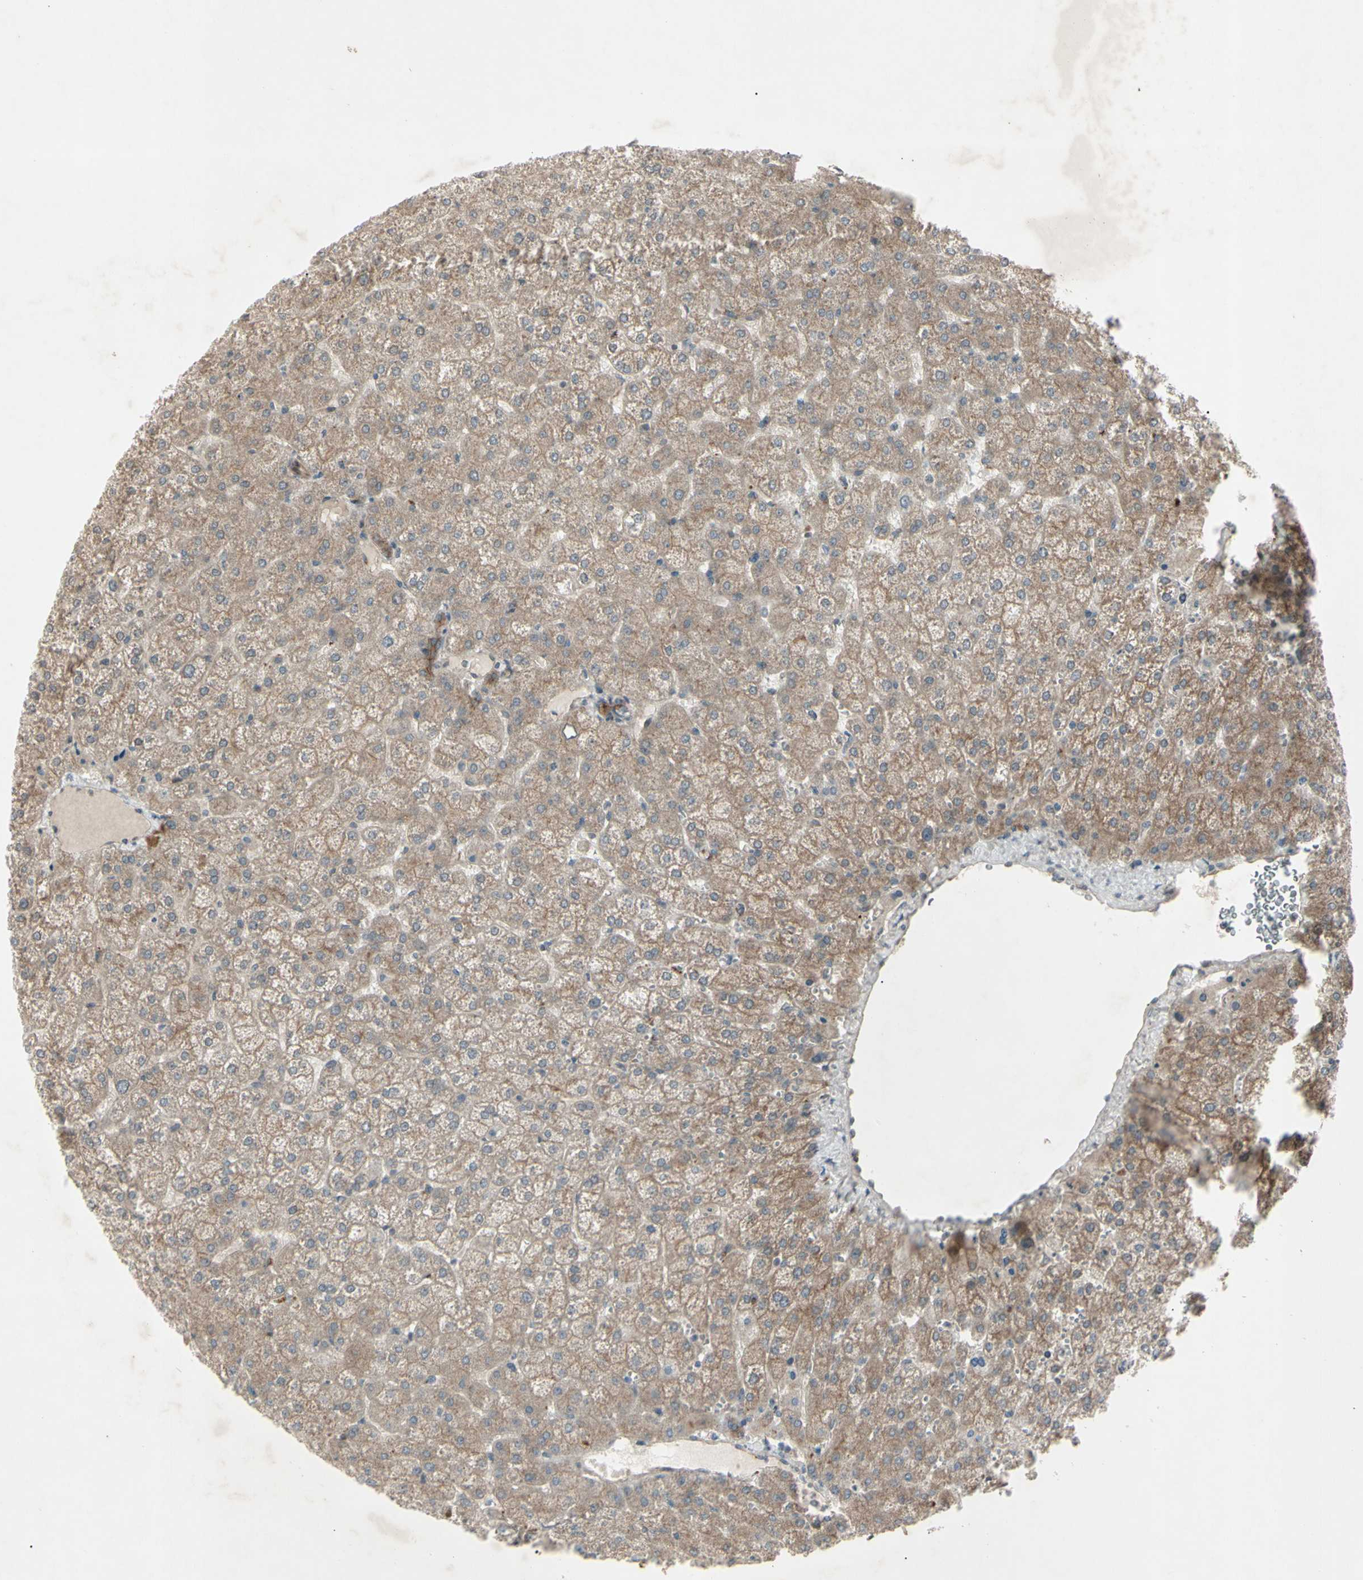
{"staining": {"intensity": "weak", "quantity": ">75%", "location": "cytoplasmic/membranous"}, "tissue": "liver", "cell_type": "Cholangiocytes", "image_type": "normal", "snomed": [{"axis": "morphology", "description": "Normal tissue, NOS"}, {"axis": "topography", "description": "Liver"}], "caption": "This micrograph exhibits IHC staining of unremarkable human liver, with low weak cytoplasmic/membranous expression in about >75% of cholangiocytes.", "gene": "JAG1", "patient": {"sex": "female", "age": 32}}